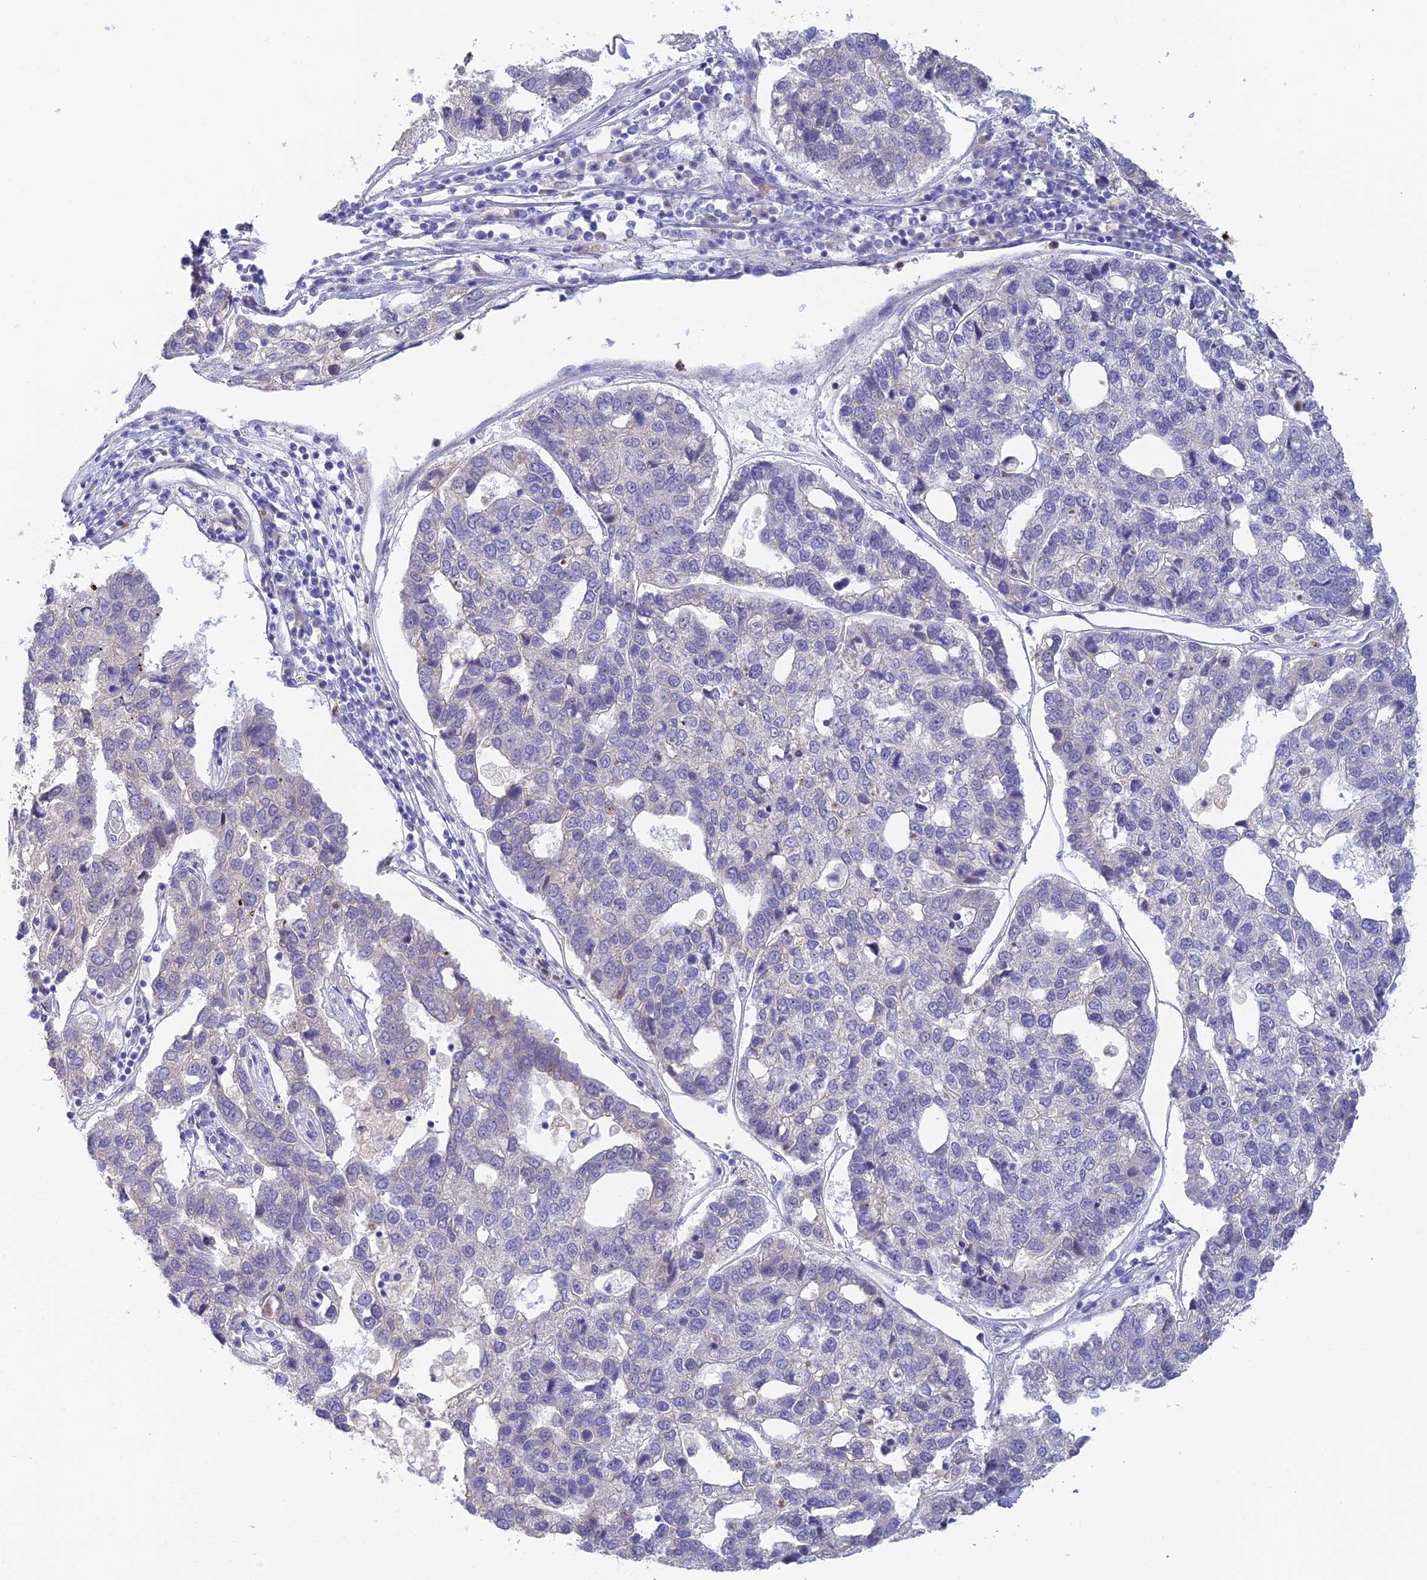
{"staining": {"intensity": "negative", "quantity": "none", "location": "none"}, "tissue": "pancreatic cancer", "cell_type": "Tumor cells", "image_type": "cancer", "snomed": [{"axis": "morphology", "description": "Adenocarcinoma, NOS"}, {"axis": "topography", "description": "Pancreas"}], "caption": "This is an immunohistochemistry (IHC) micrograph of pancreatic cancer (adenocarcinoma). There is no staining in tumor cells.", "gene": "INTS13", "patient": {"sex": "female", "age": 61}}